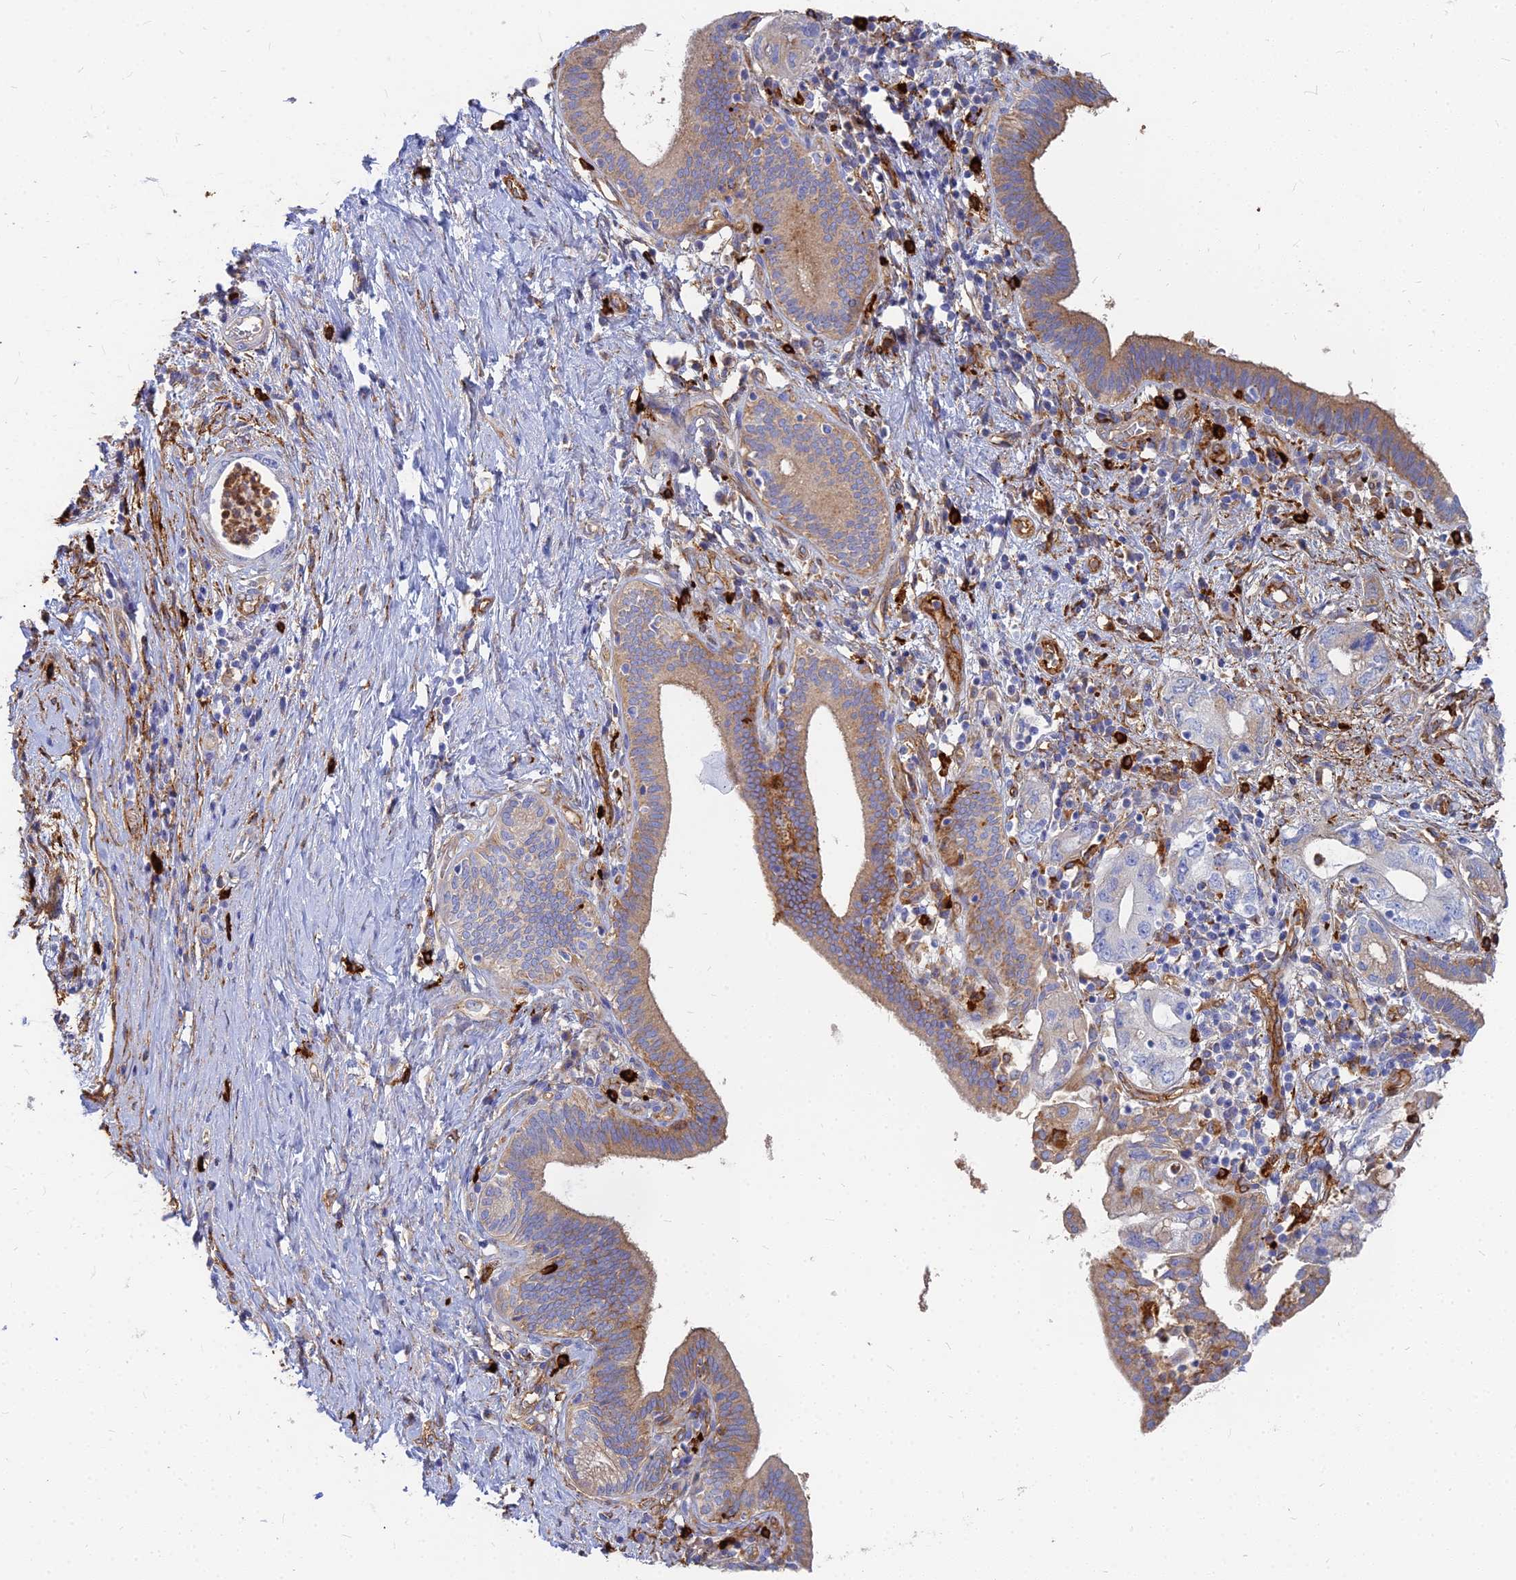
{"staining": {"intensity": "moderate", "quantity": "25%-75%", "location": "cytoplasmic/membranous"}, "tissue": "pancreatic cancer", "cell_type": "Tumor cells", "image_type": "cancer", "snomed": [{"axis": "morphology", "description": "Adenocarcinoma, NOS"}, {"axis": "topography", "description": "Pancreas"}], "caption": "DAB (3,3'-diaminobenzidine) immunohistochemical staining of human adenocarcinoma (pancreatic) exhibits moderate cytoplasmic/membranous protein staining in about 25%-75% of tumor cells.", "gene": "VAT1", "patient": {"sex": "female", "age": 73}}